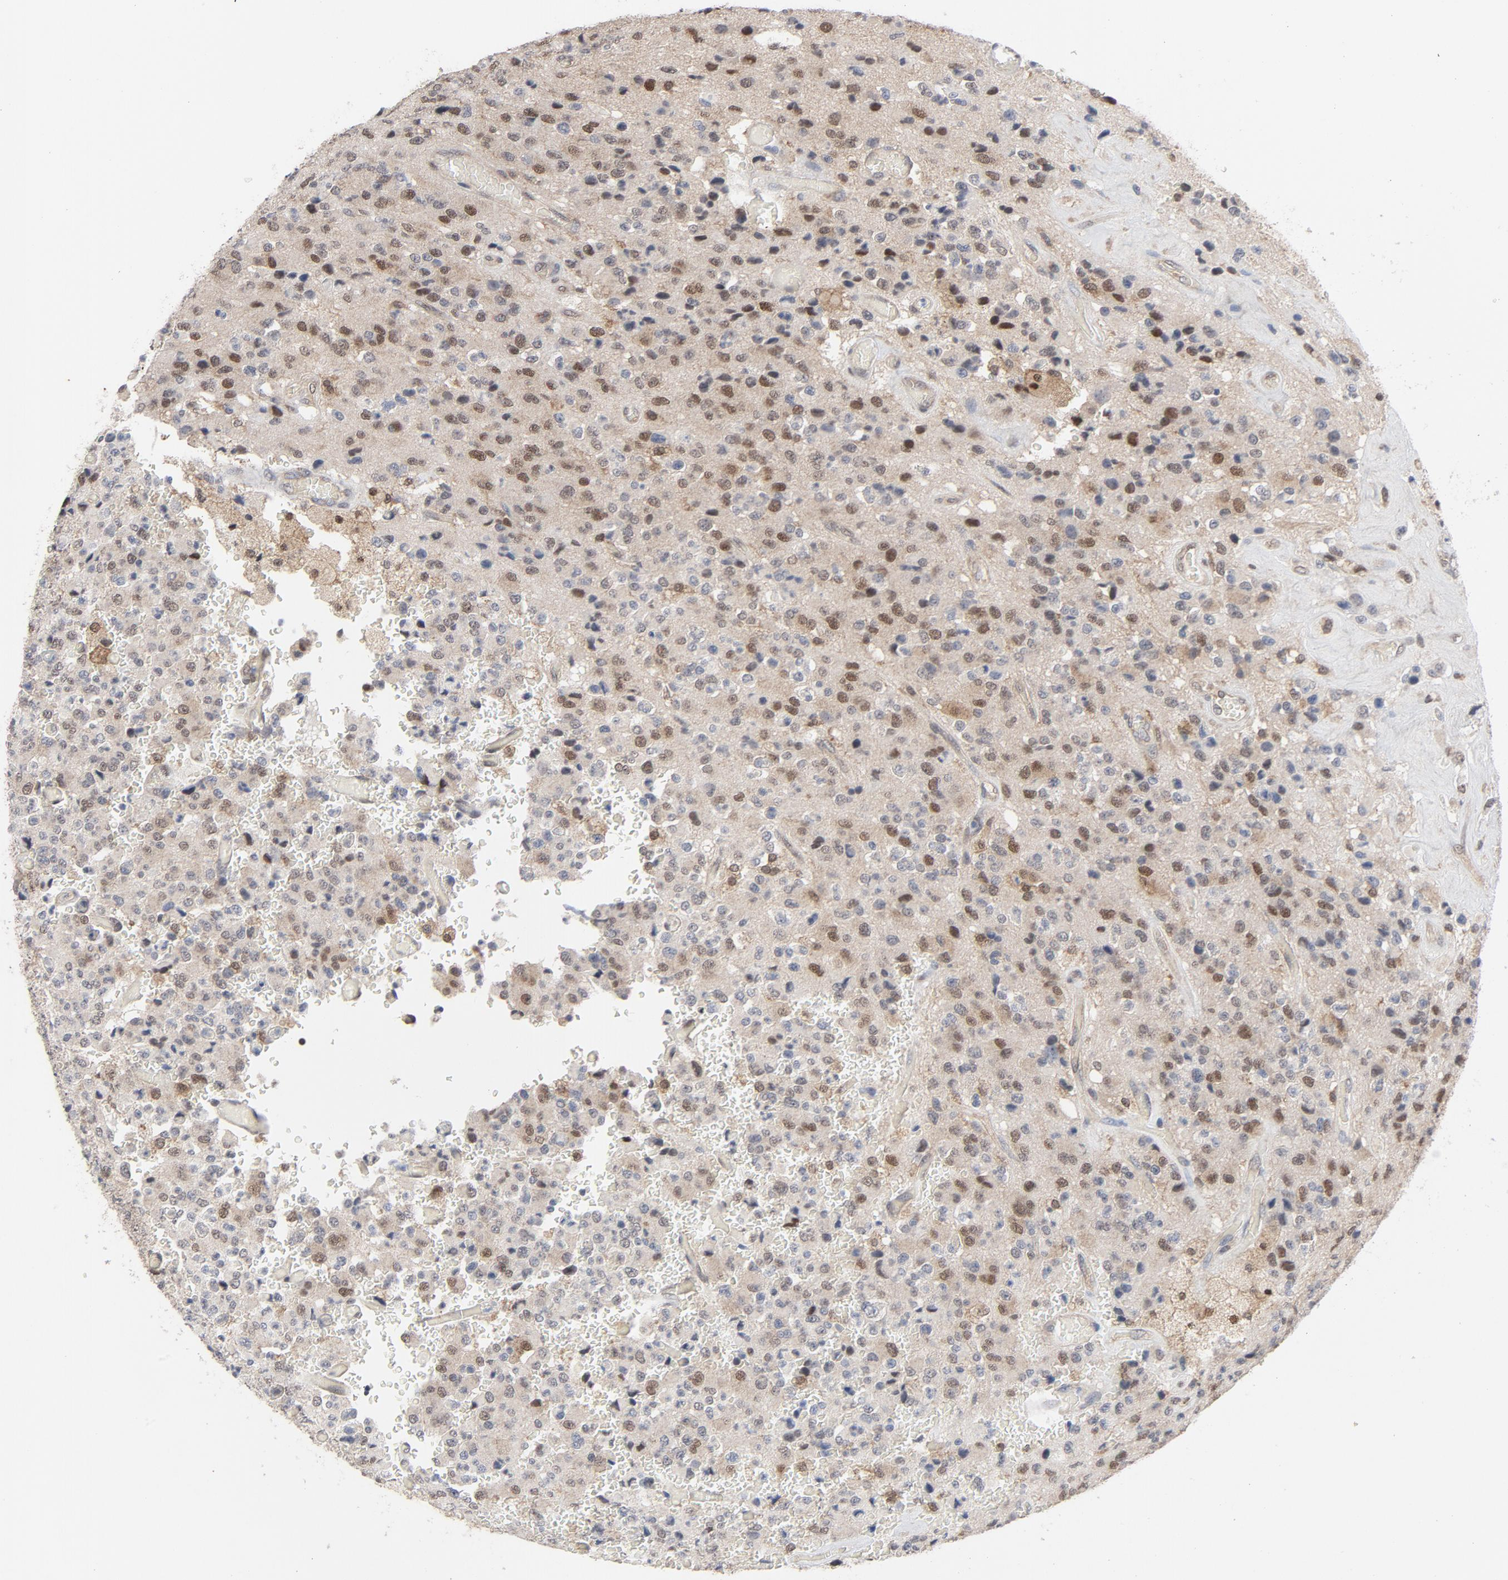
{"staining": {"intensity": "moderate", "quantity": "25%-75%", "location": "cytoplasmic/membranous,nuclear"}, "tissue": "glioma", "cell_type": "Tumor cells", "image_type": "cancer", "snomed": [{"axis": "morphology", "description": "Glioma, malignant, High grade"}, {"axis": "topography", "description": "pancreas cauda"}], "caption": "Protein analysis of glioma tissue reveals moderate cytoplasmic/membranous and nuclear positivity in approximately 25%-75% of tumor cells.", "gene": "PRDX1", "patient": {"sex": "male", "age": 60}}